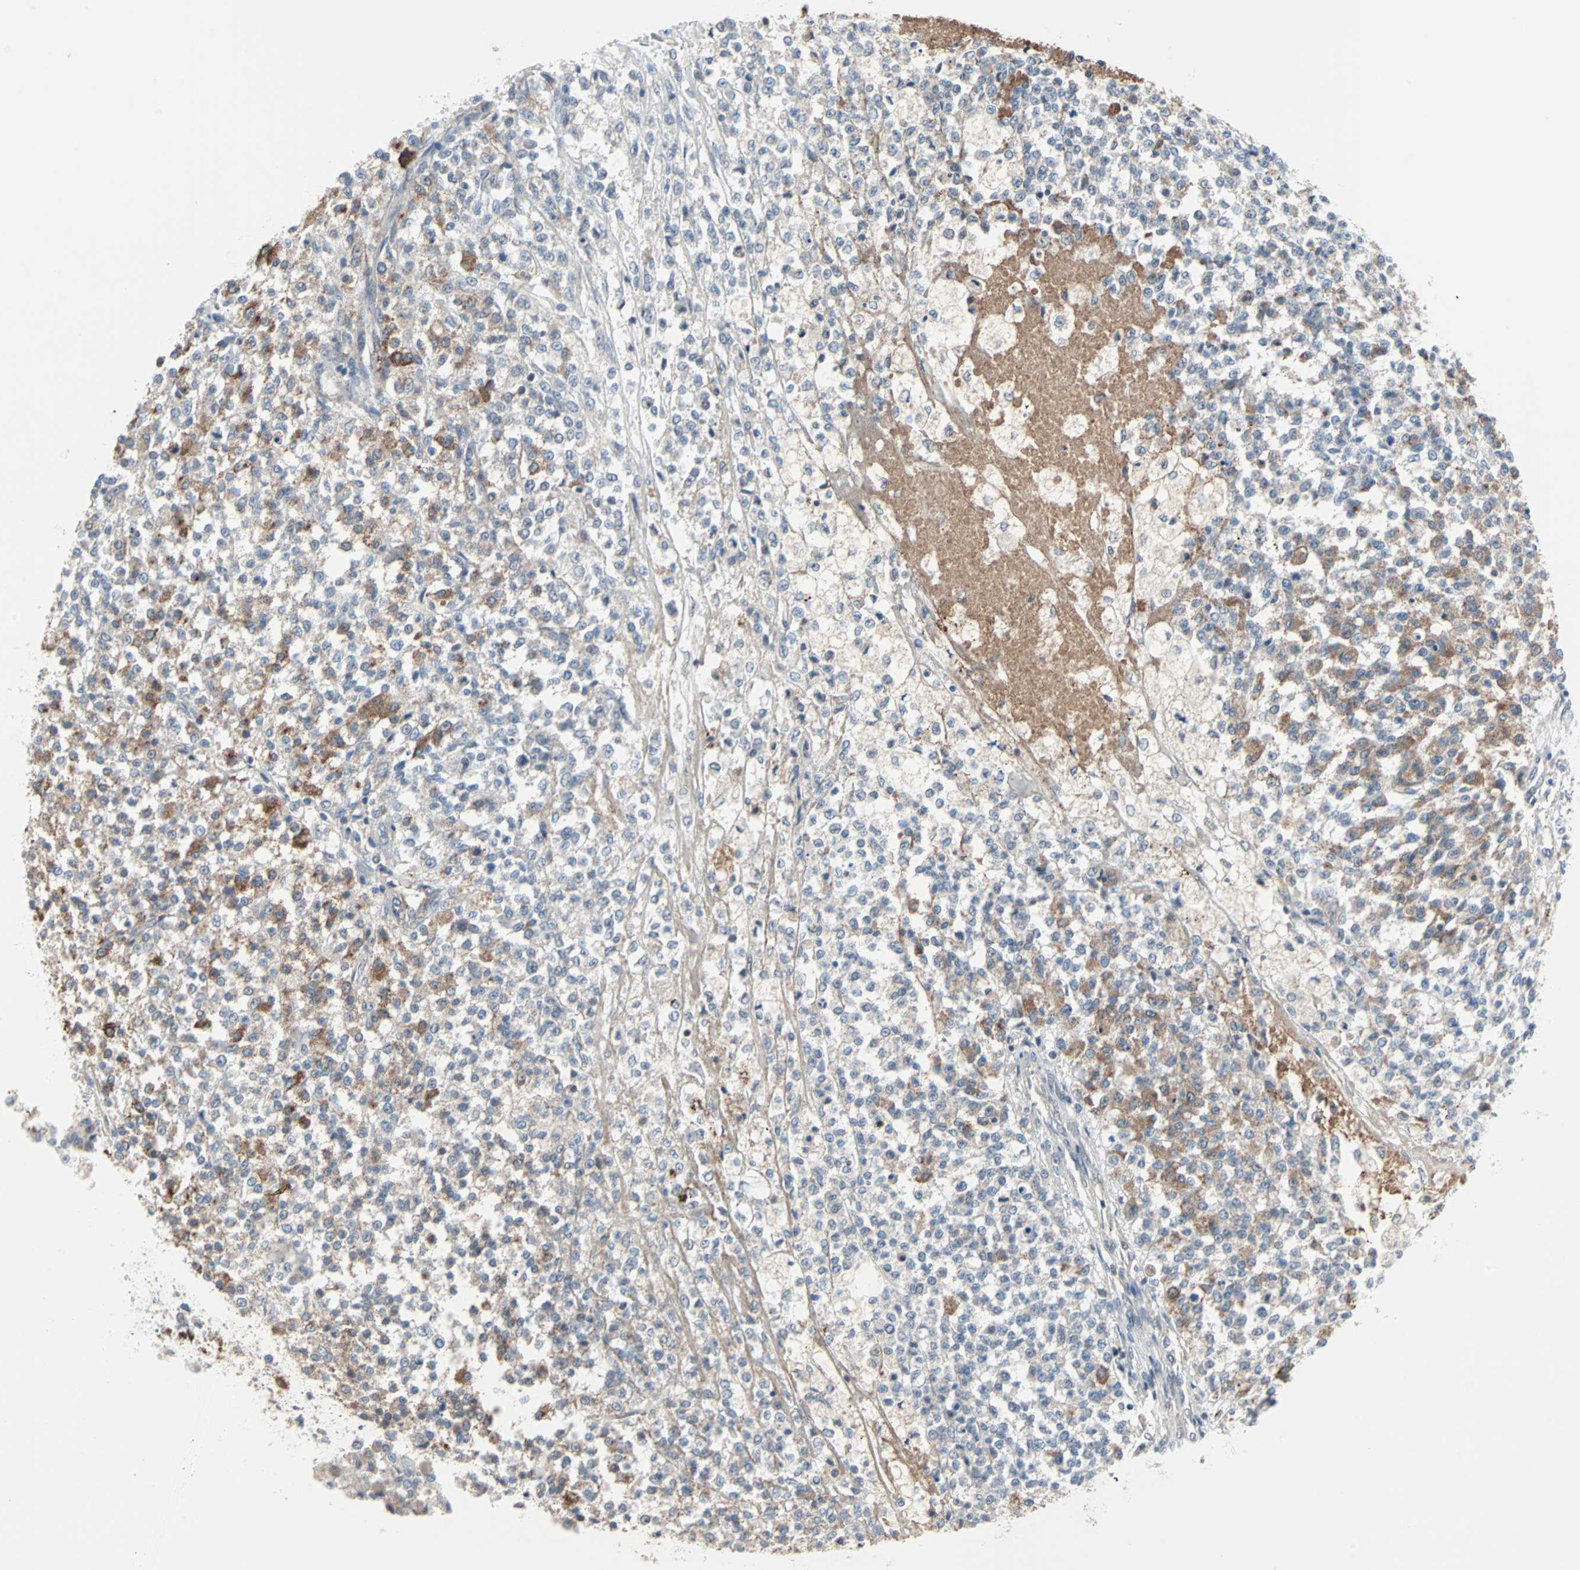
{"staining": {"intensity": "moderate", "quantity": "<25%", "location": "cytoplasmic/membranous"}, "tissue": "testis cancer", "cell_type": "Tumor cells", "image_type": "cancer", "snomed": [{"axis": "morphology", "description": "Seminoma, NOS"}, {"axis": "topography", "description": "Testis"}], "caption": "A low amount of moderate cytoplasmic/membranous staining is appreciated in approximately <25% of tumor cells in testis cancer (seminoma) tissue.", "gene": "CASP3", "patient": {"sex": "male", "age": 59}}